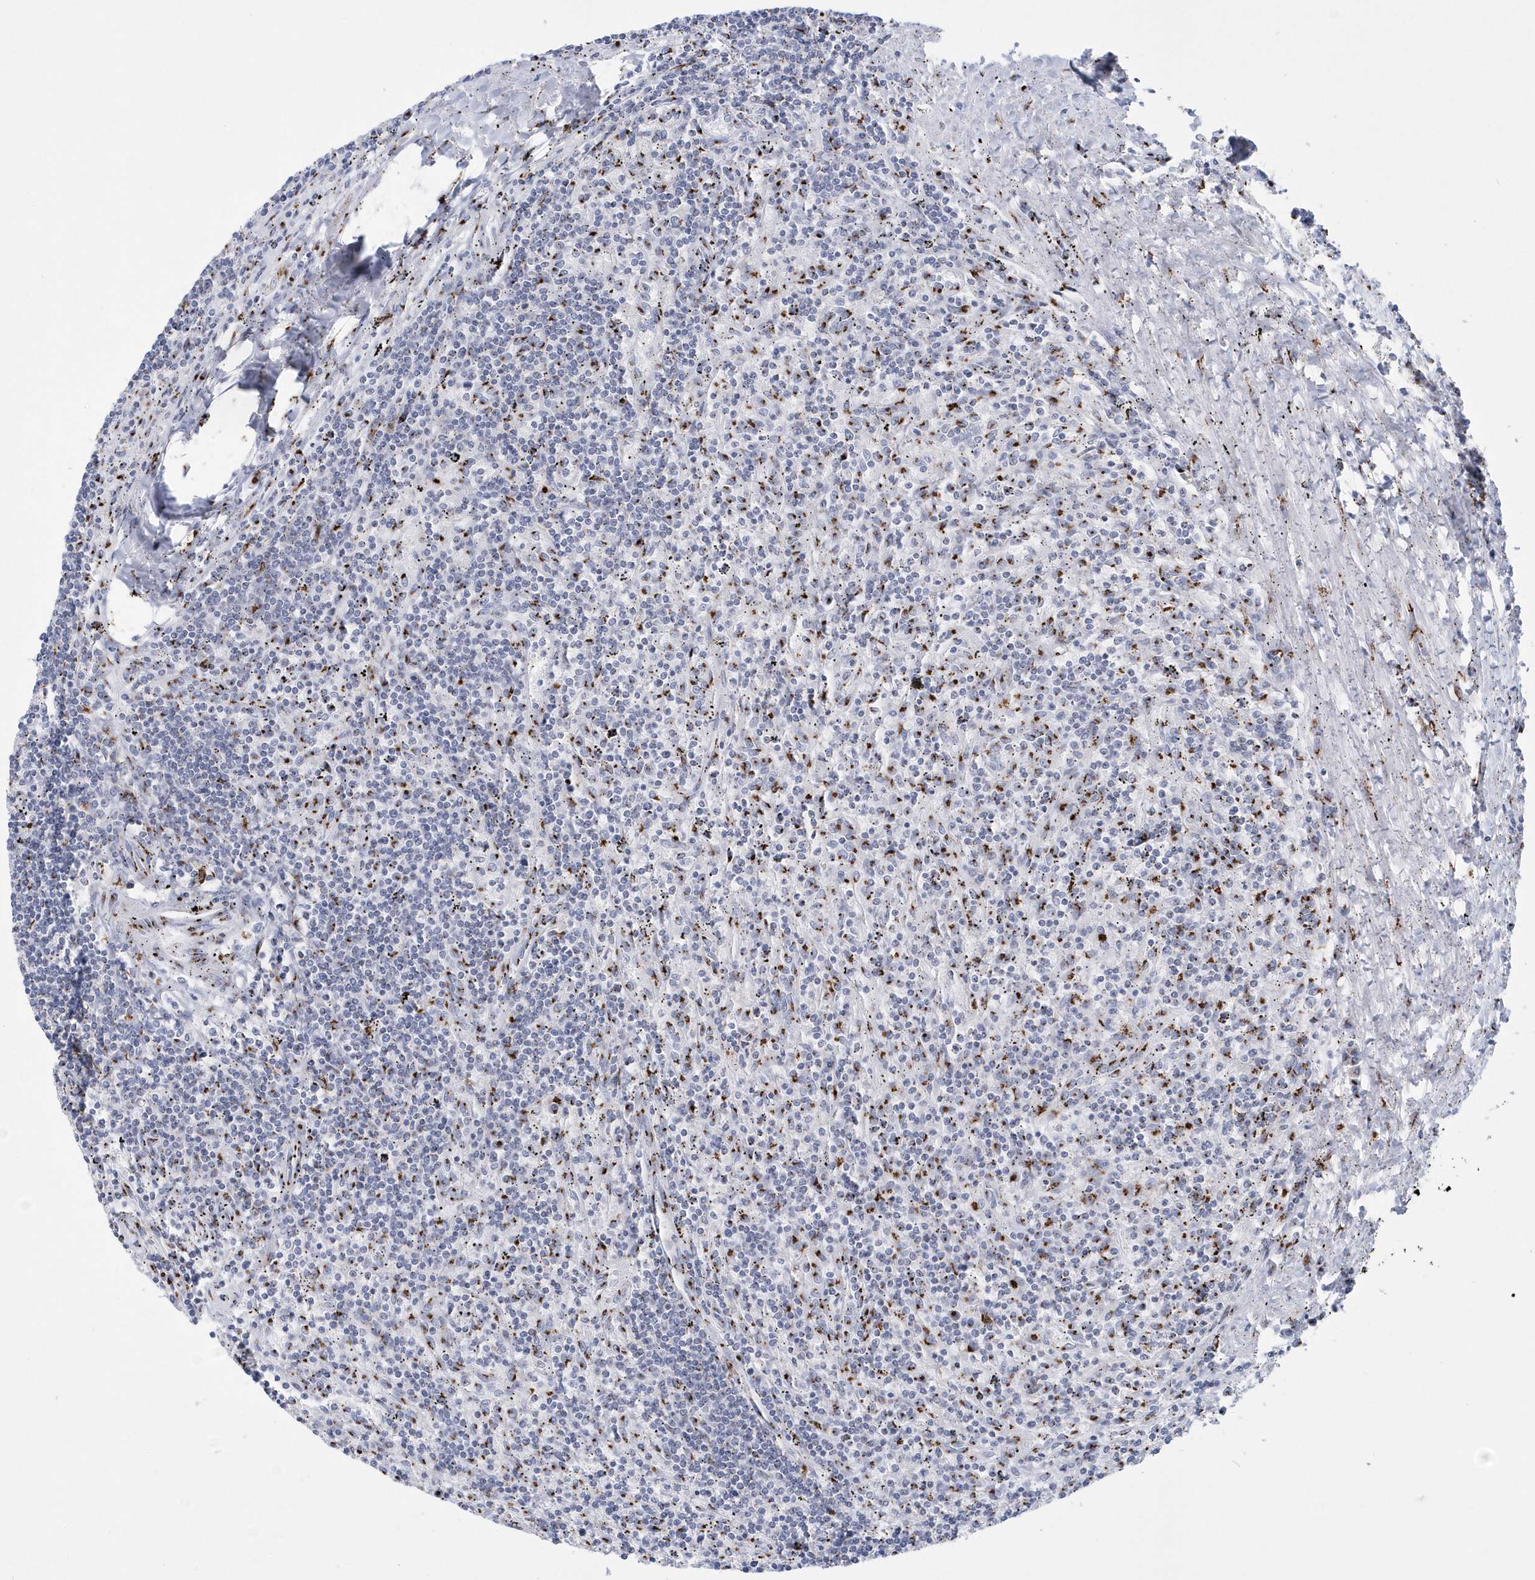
{"staining": {"intensity": "negative", "quantity": "none", "location": "none"}, "tissue": "lymphoma", "cell_type": "Tumor cells", "image_type": "cancer", "snomed": [{"axis": "morphology", "description": "Malignant lymphoma, non-Hodgkin's type, Low grade"}, {"axis": "topography", "description": "Spleen"}], "caption": "DAB immunohistochemical staining of human lymphoma shows no significant staining in tumor cells. (DAB IHC visualized using brightfield microscopy, high magnification).", "gene": "SLX9", "patient": {"sex": "male", "age": 76}}